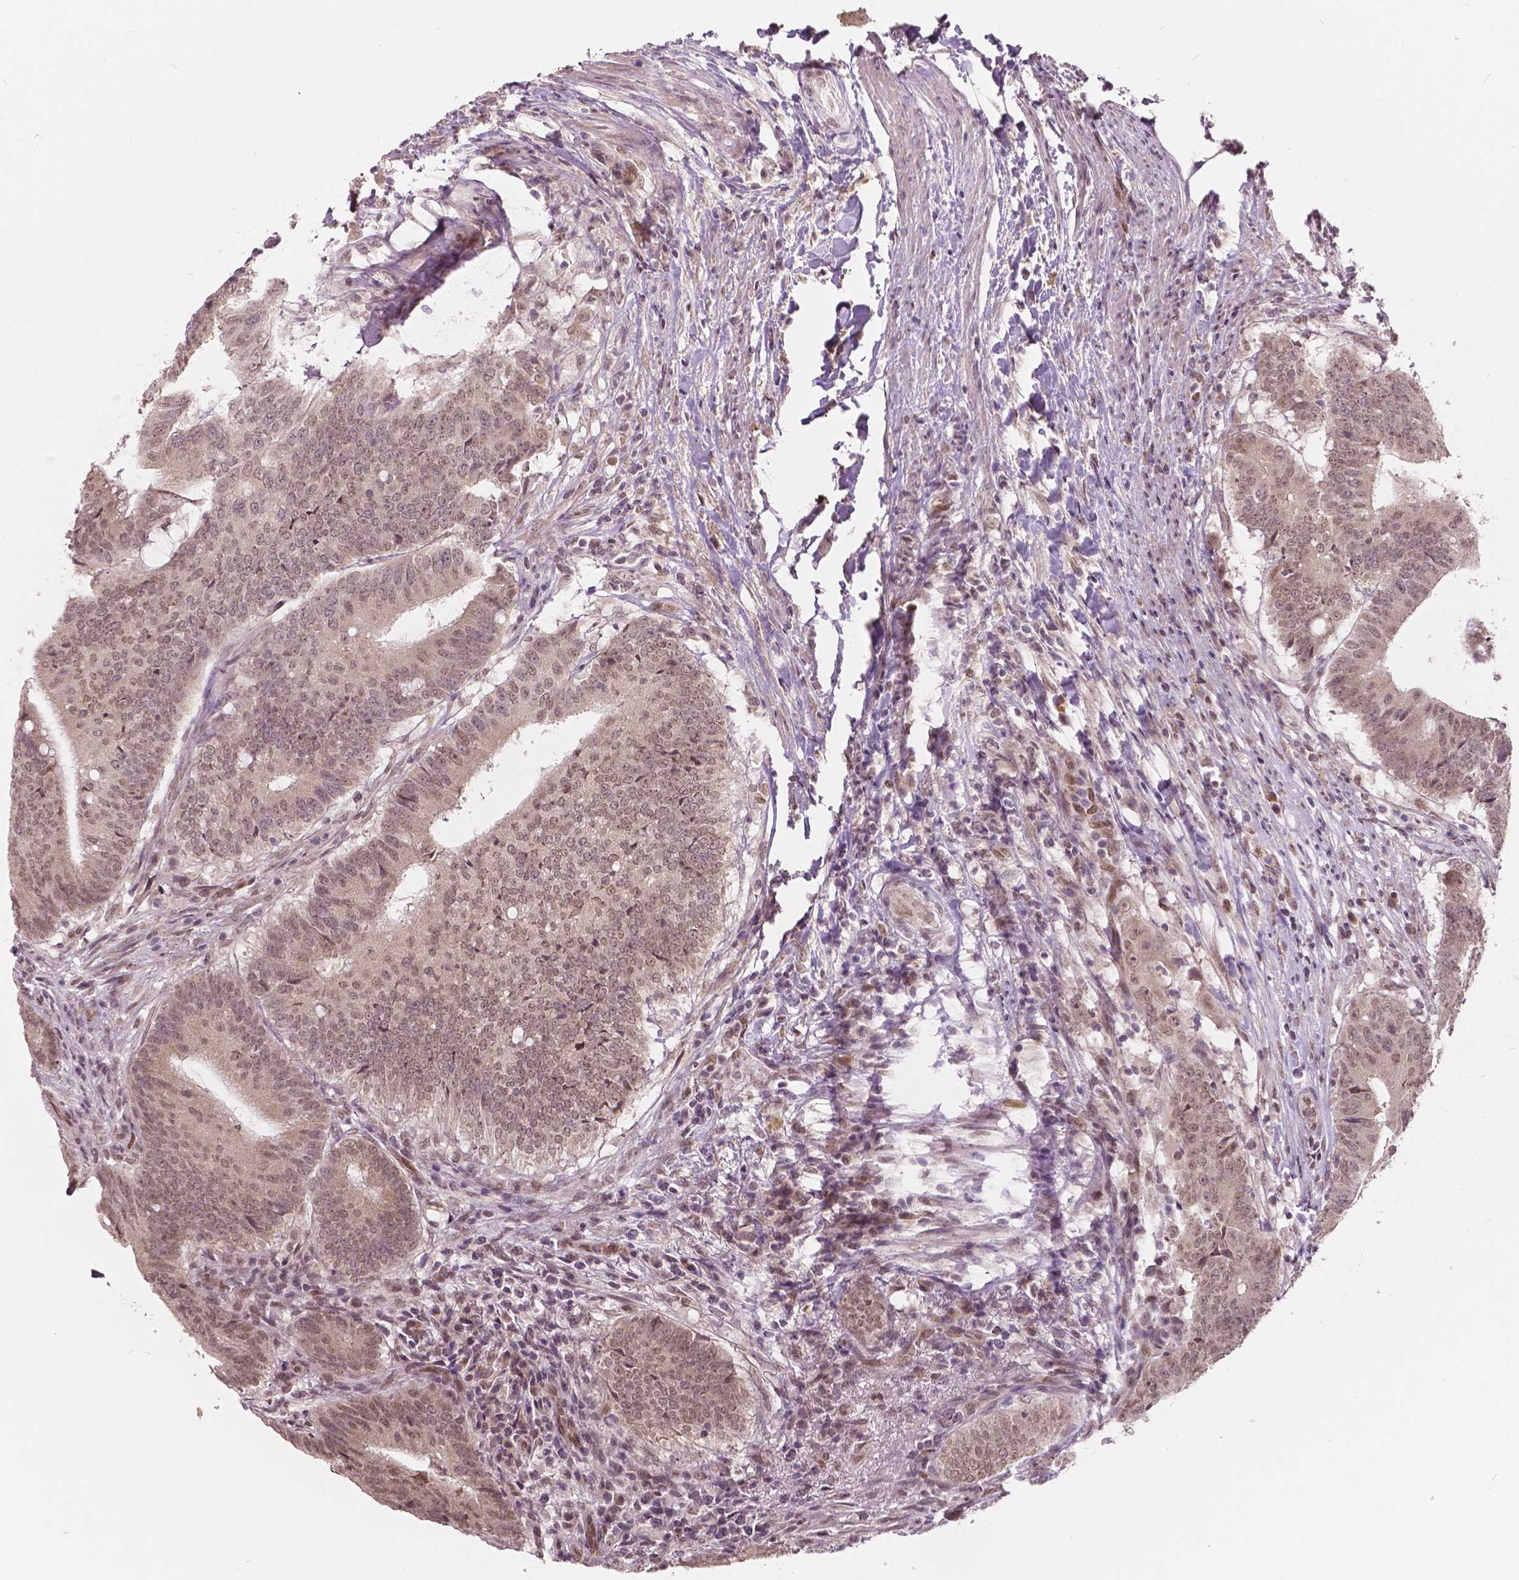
{"staining": {"intensity": "negative", "quantity": "none", "location": "none"}, "tissue": "colorectal cancer", "cell_type": "Tumor cells", "image_type": "cancer", "snomed": [{"axis": "morphology", "description": "Adenocarcinoma, NOS"}, {"axis": "topography", "description": "Colon"}], "caption": "Immunohistochemical staining of human adenocarcinoma (colorectal) demonstrates no significant positivity in tumor cells.", "gene": "HMBOX1", "patient": {"sex": "female", "age": 43}}